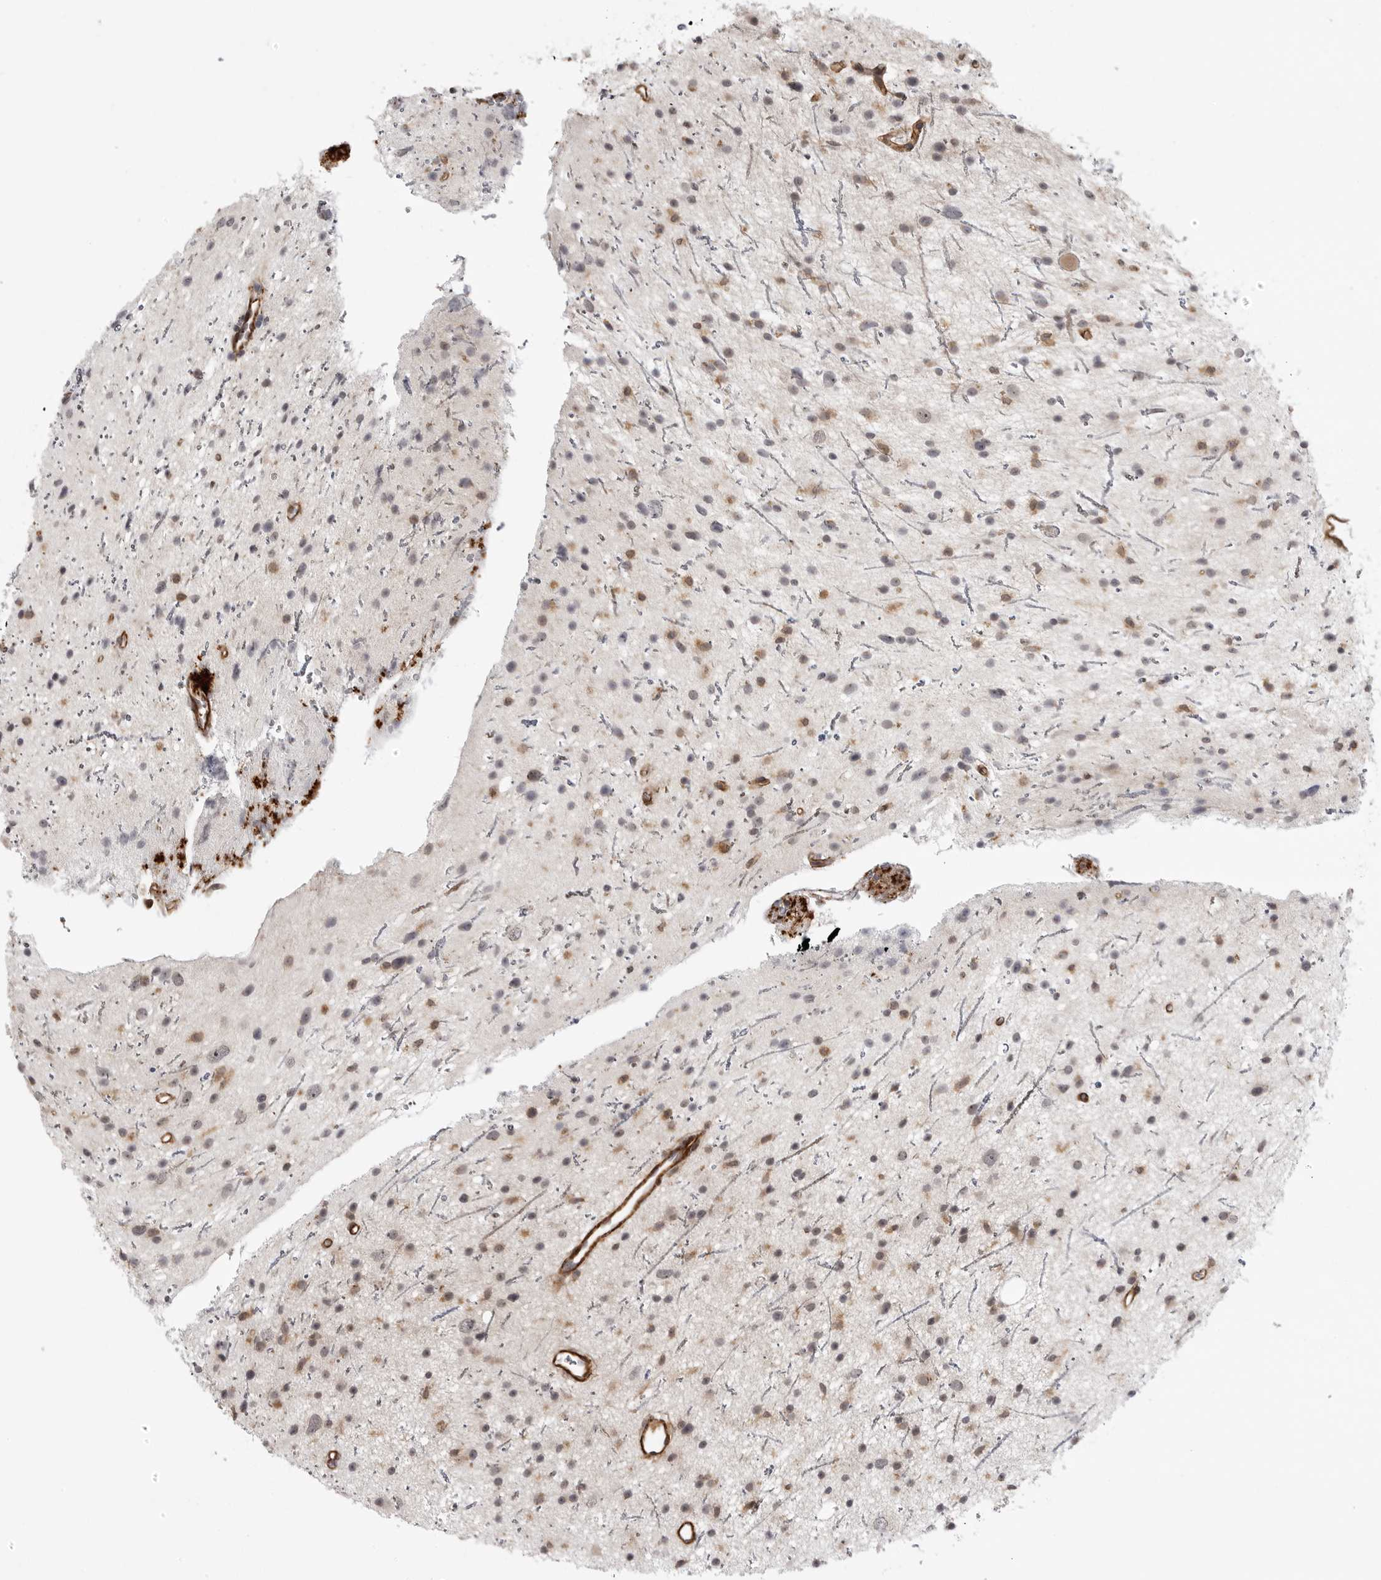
{"staining": {"intensity": "weak", "quantity": "<25%", "location": "cytoplasmic/membranous"}, "tissue": "glioma", "cell_type": "Tumor cells", "image_type": "cancer", "snomed": [{"axis": "morphology", "description": "Glioma, malignant, Low grade"}, {"axis": "topography", "description": "Cerebral cortex"}], "caption": "An image of human malignant glioma (low-grade) is negative for staining in tumor cells.", "gene": "TUT4", "patient": {"sex": "female", "age": 39}}